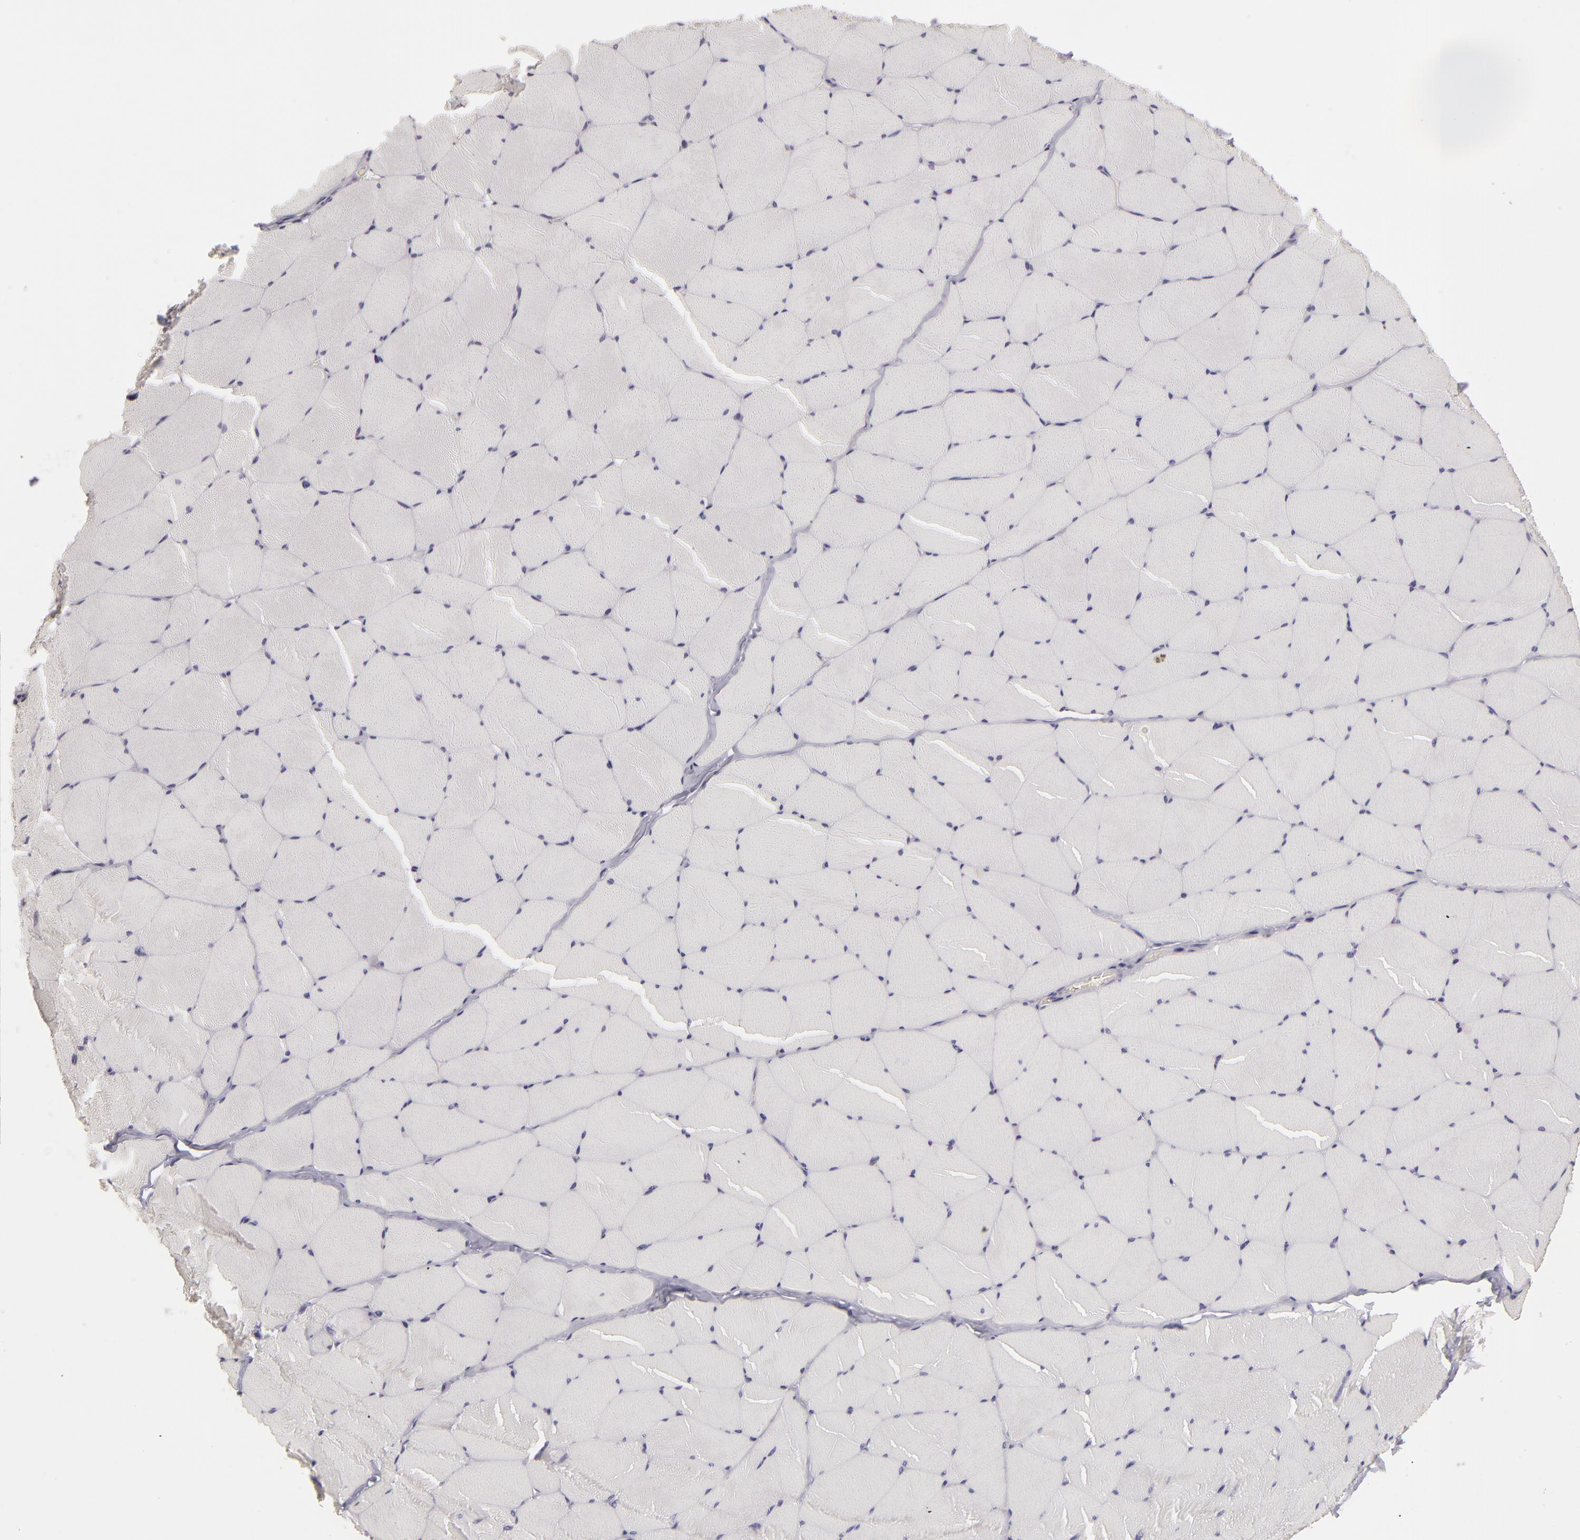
{"staining": {"intensity": "negative", "quantity": "none", "location": "none"}, "tissue": "skeletal muscle", "cell_type": "Myocytes", "image_type": "normal", "snomed": [{"axis": "morphology", "description": "Normal tissue, NOS"}, {"axis": "topography", "description": "Skeletal muscle"}, {"axis": "topography", "description": "Salivary gland"}], "caption": "Immunohistochemical staining of normal skeletal muscle demonstrates no significant staining in myocytes.", "gene": "ATP2B3", "patient": {"sex": "male", "age": 62}}